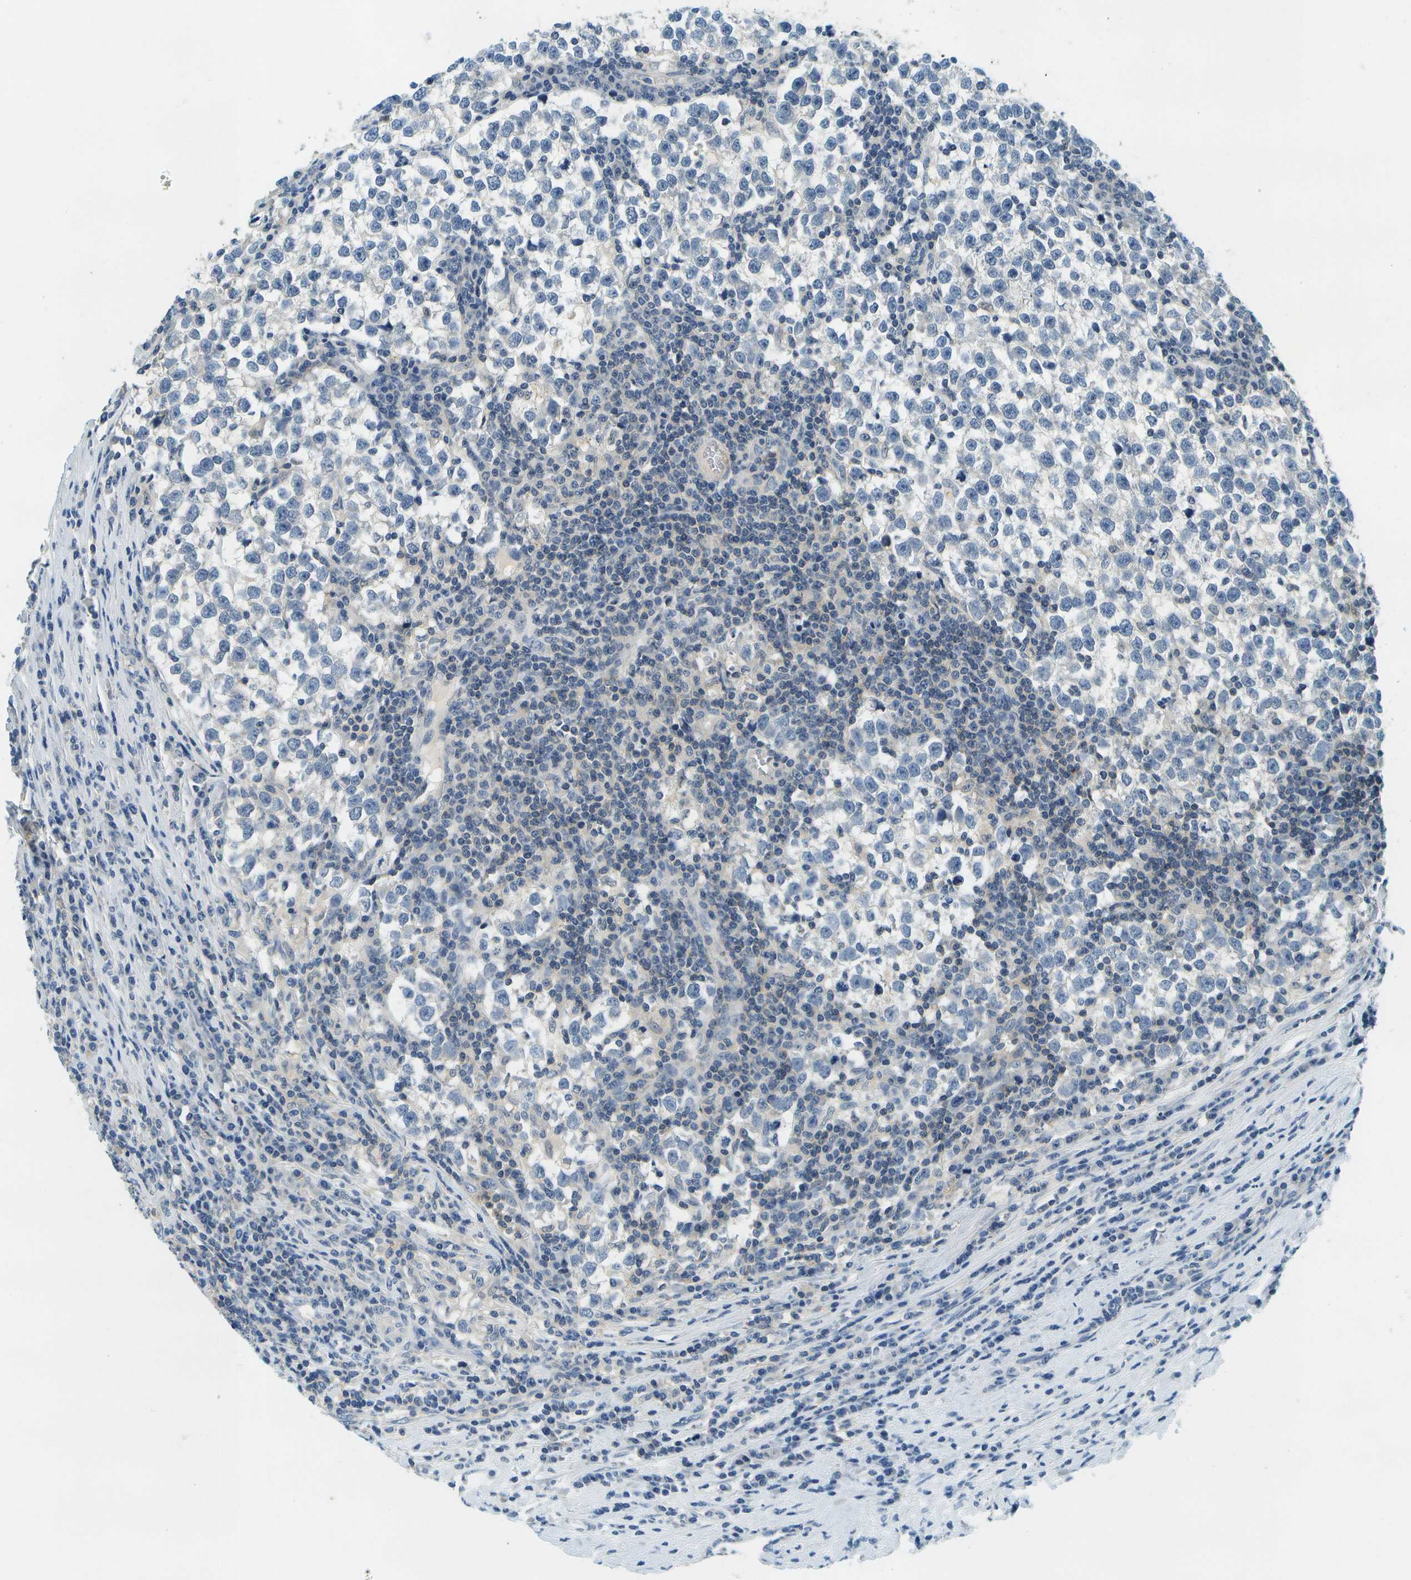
{"staining": {"intensity": "negative", "quantity": "none", "location": "none"}, "tissue": "testis cancer", "cell_type": "Tumor cells", "image_type": "cancer", "snomed": [{"axis": "morphology", "description": "Normal tissue, NOS"}, {"axis": "morphology", "description": "Seminoma, NOS"}, {"axis": "topography", "description": "Testis"}], "caption": "This image is of testis cancer (seminoma) stained with immunohistochemistry to label a protein in brown with the nuclei are counter-stained blue. There is no positivity in tumor cells. (Stains: DAB immunohistochemistry with hematoxylin counter stain, Microscopy: brightfield microscopy at high magnification).", "gene": "RASGRP2", "patient": {"sex": "male", "age": 43}}